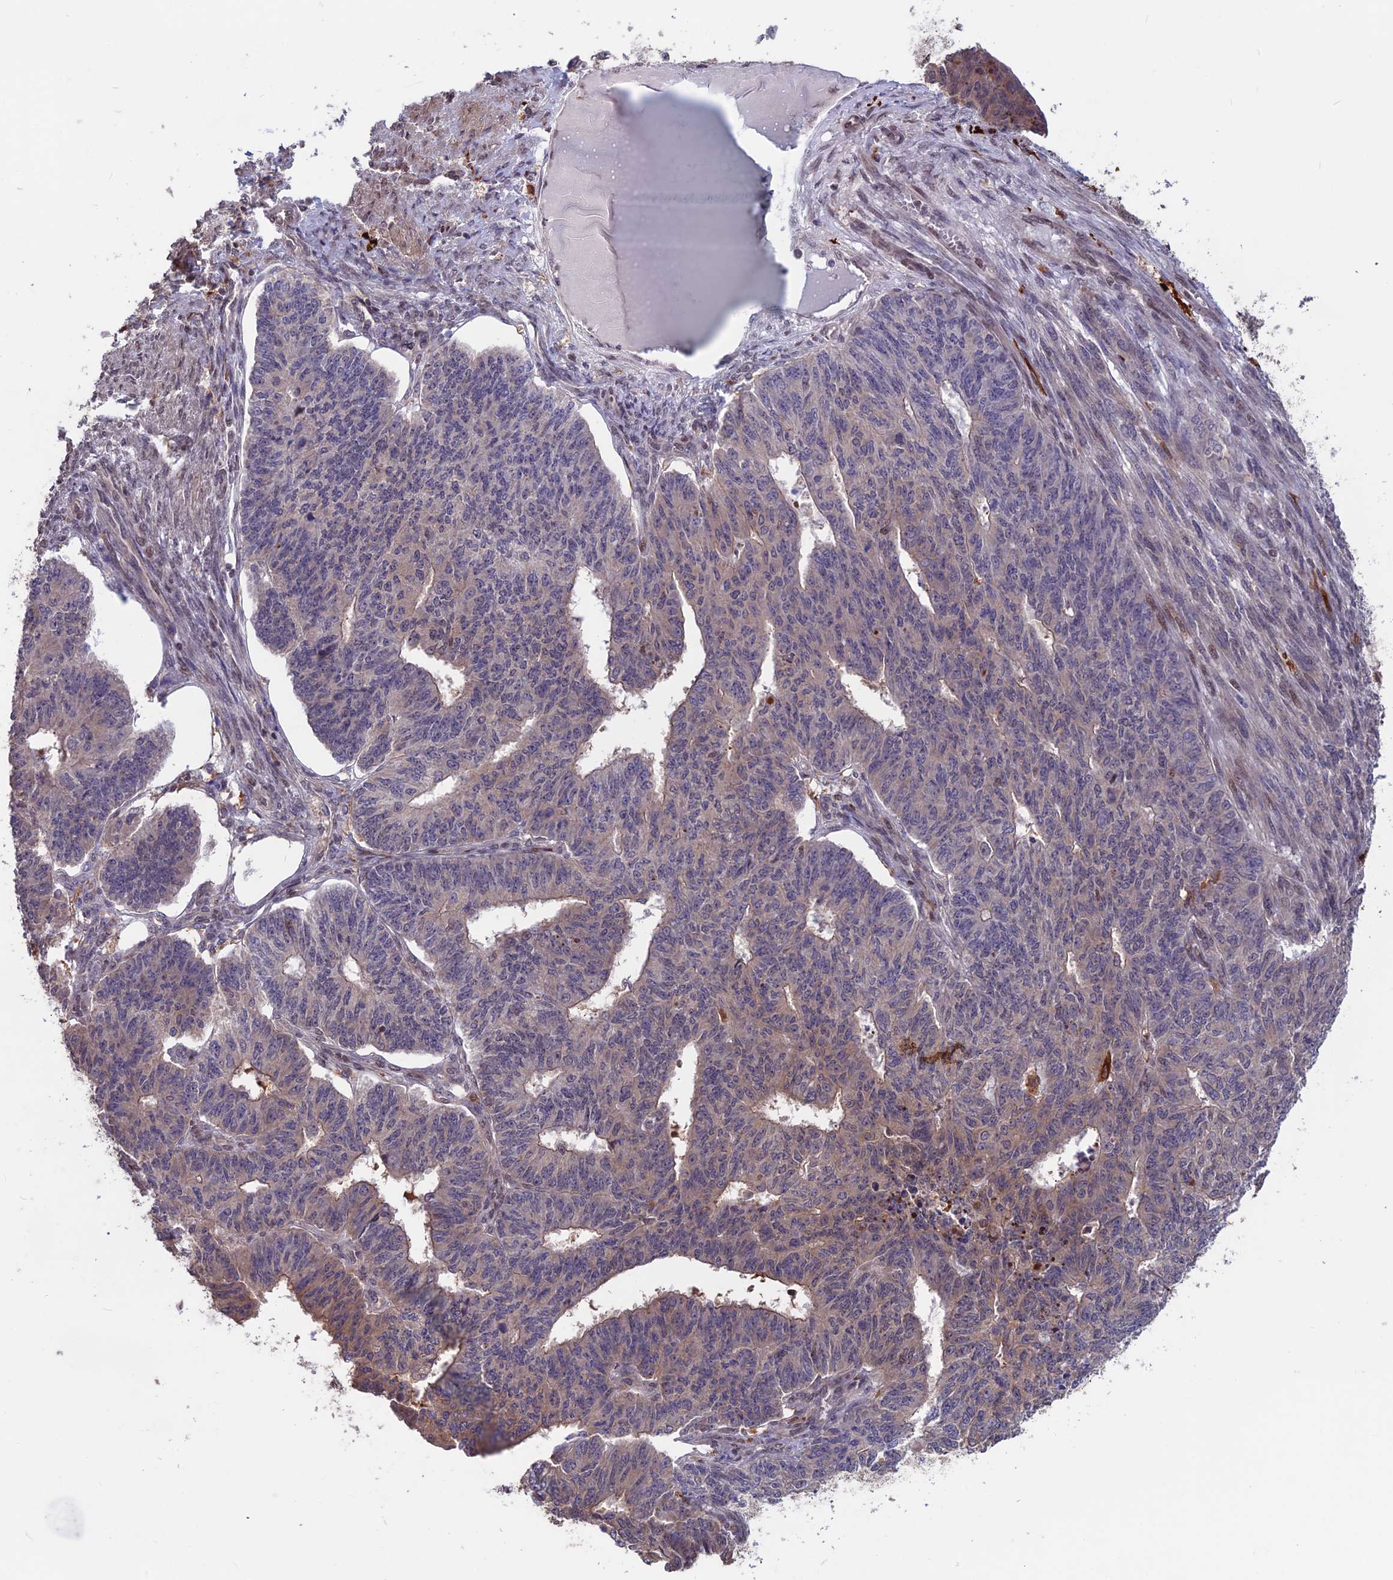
{"staining": {"intensity": "weak", "quantity": "<25%", "location": "cytoplasmic/membranous,nuclear"}, "tissue": "endometrial cancer", "cell_type": "Tumor cells", "image_type": "cancer", "snomed": [{"axis": "morphology", "description": "Adenocarcinoma, NOS"}, {"axis": "topography", "description": "Endometrium"}], "caption": "Endometrial cancer was stained to show a protein in brown. There is no significant staining in tumor cells.", "gene": "MAST2", "patient": {"sex": "female", "age": 32}}